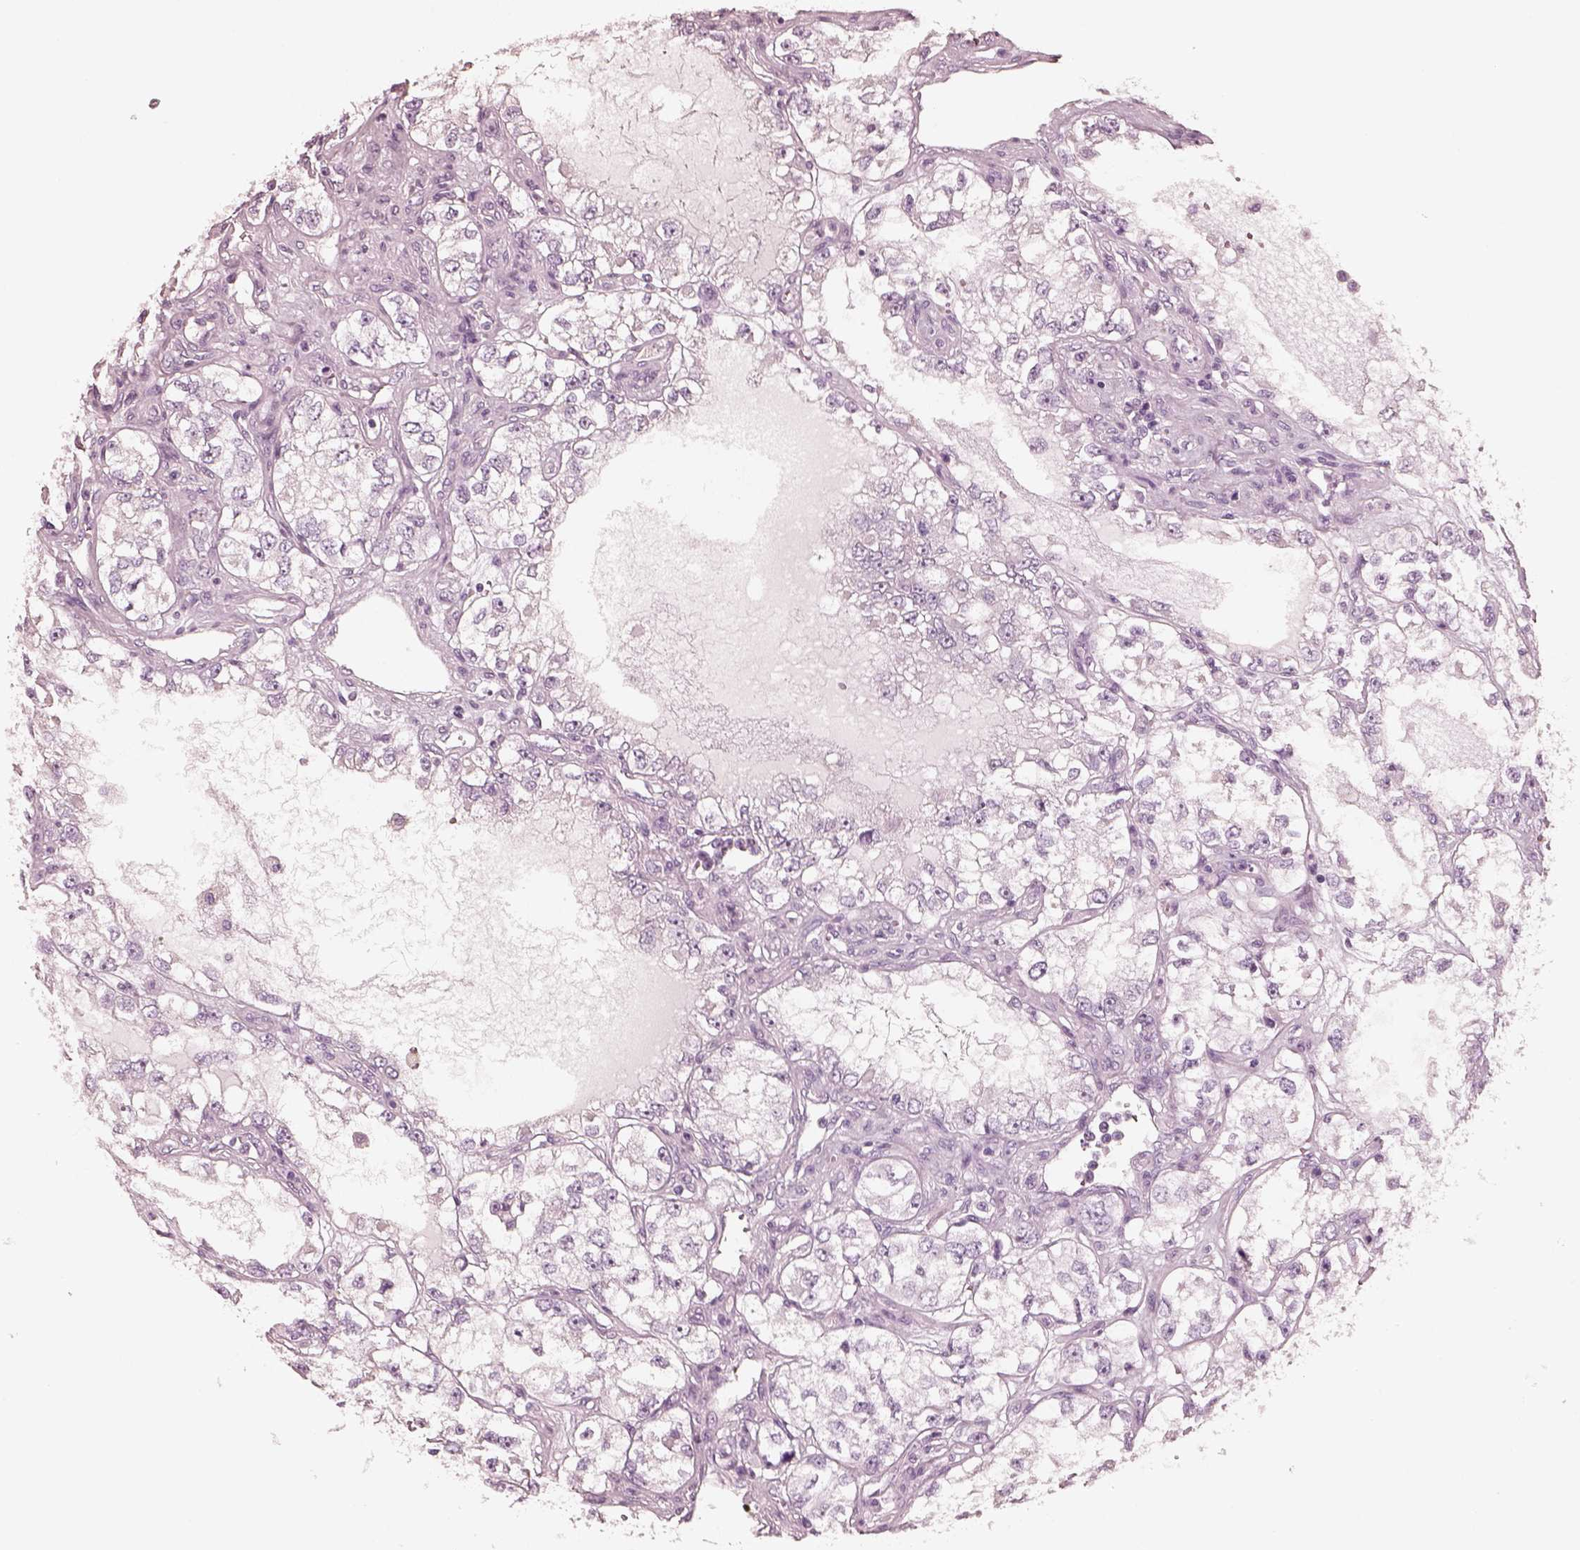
{"staining": {"intensity": "negative", "quantity": "none", "location": "none"}, "tissue": "renal cancer", "cell_type": "Tumor cells", "image_type": "cancer", "snomed": [{"axis": "morphology", "description": "Adenocarcinoma, NOS"}, {"axis": "topography", "description": "Kidney"}], "caption": "IHC micrograph of neoplastic tissue: human adenocarcinoma (renal) stained with DAB demonstrates no significant protein staining in tumor cells. Brightfield microscopy of immunohistochemistry (IHC) stained with DAB (brown) and hematoxylin (blue), captured at high magnification.", "gene": "R3HDML", "patient": {"sex": "female", "age": 59}}